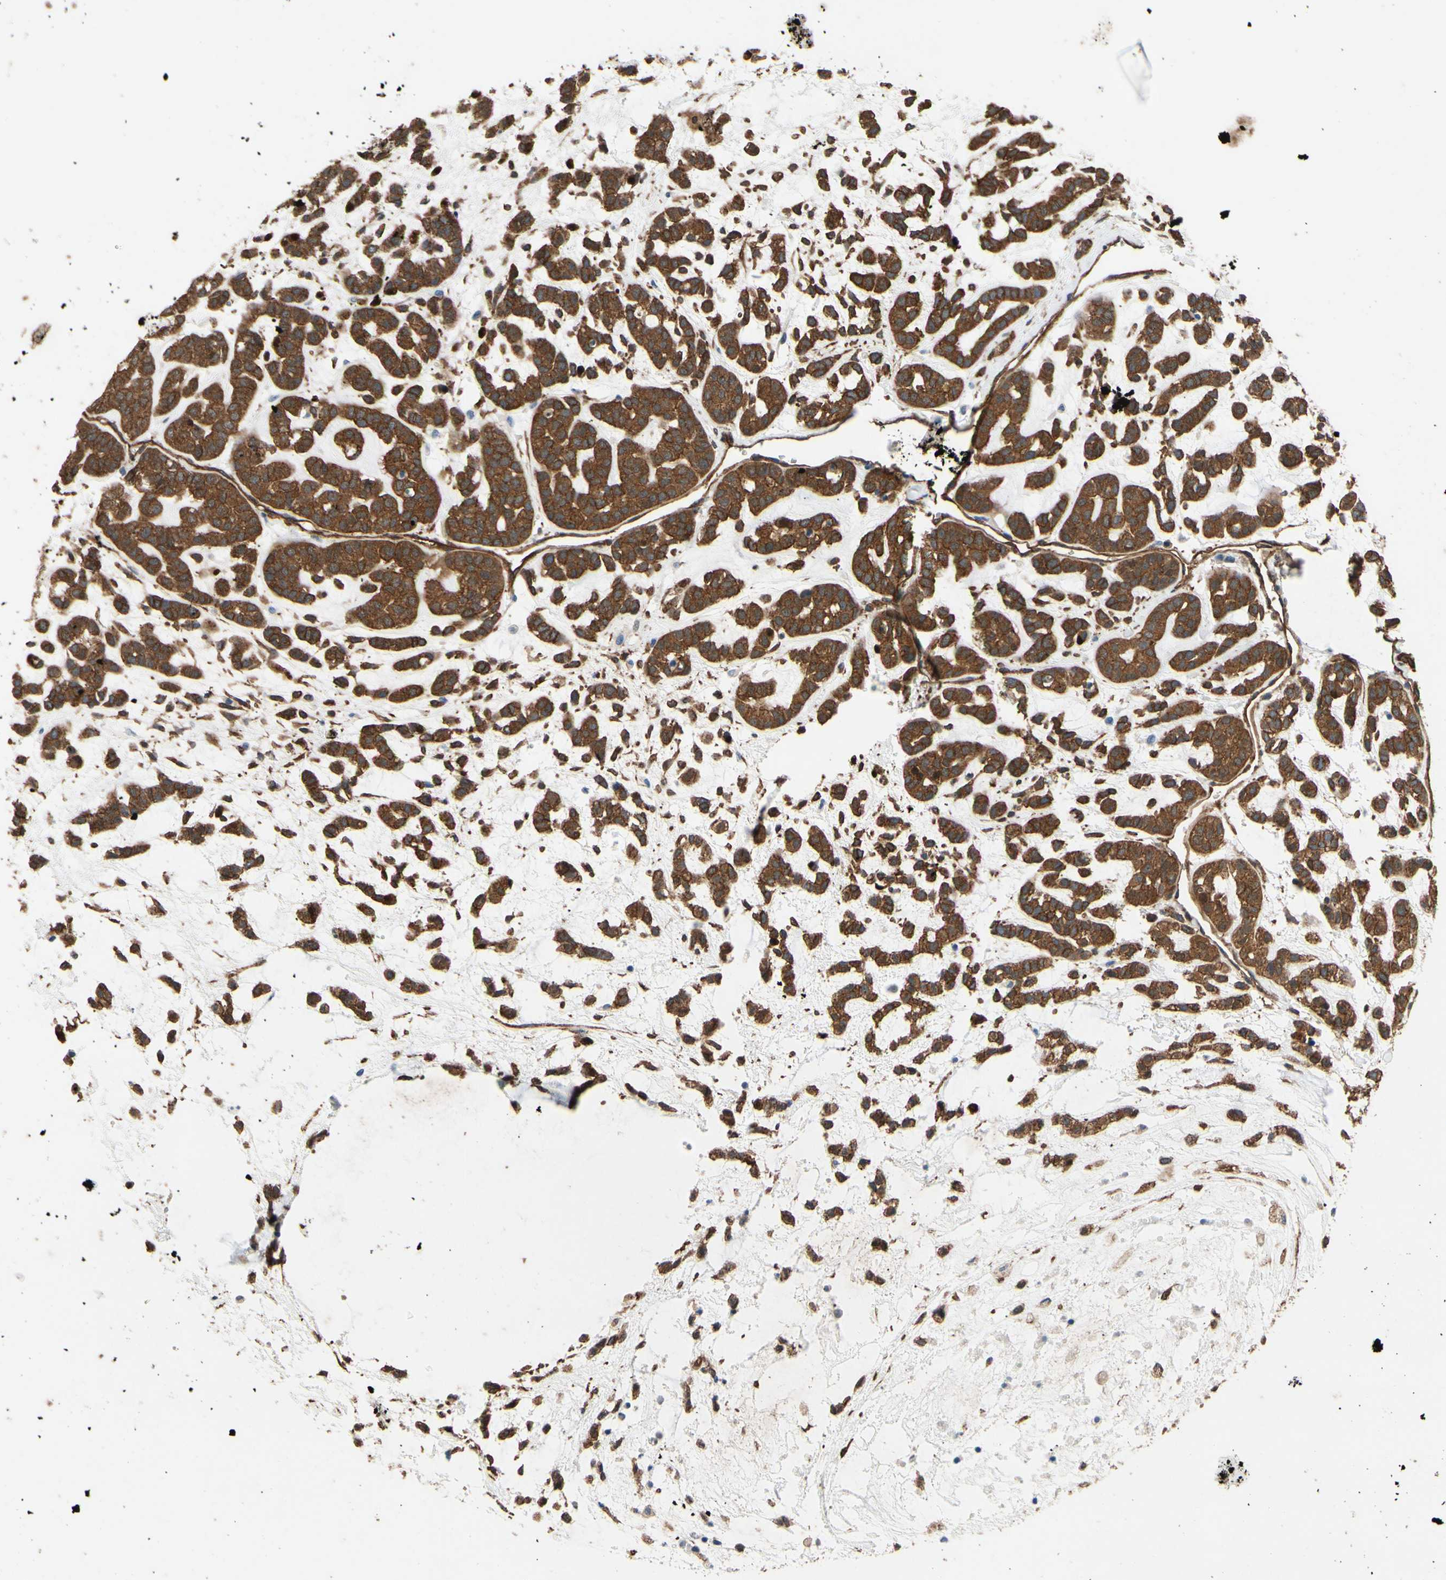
{"staining": {"intensity": "strong", "quantity": ">75%", "location": "cytoplasmic/membranous"}, "tissue": "head and neck cancer", "cell_type": "Tumor cells", "image_type": "cancer", "snomed": [{"axis": "morphology", "description": "Adenocarcinoma, NOS"}, {"axis": "morphology", "description": "Adenoma, NOS"}, {"axis": "topography", "description": "Head-Neck"}], "caption": "Head and neck adenoma stained for a protein (brown) exhibits strong cytoplasmic/membranous positive positivity in approximately >75% of tumor cells.", "gene": "CTTNBP2", "patient": {"sex": "female", "age": 55}}